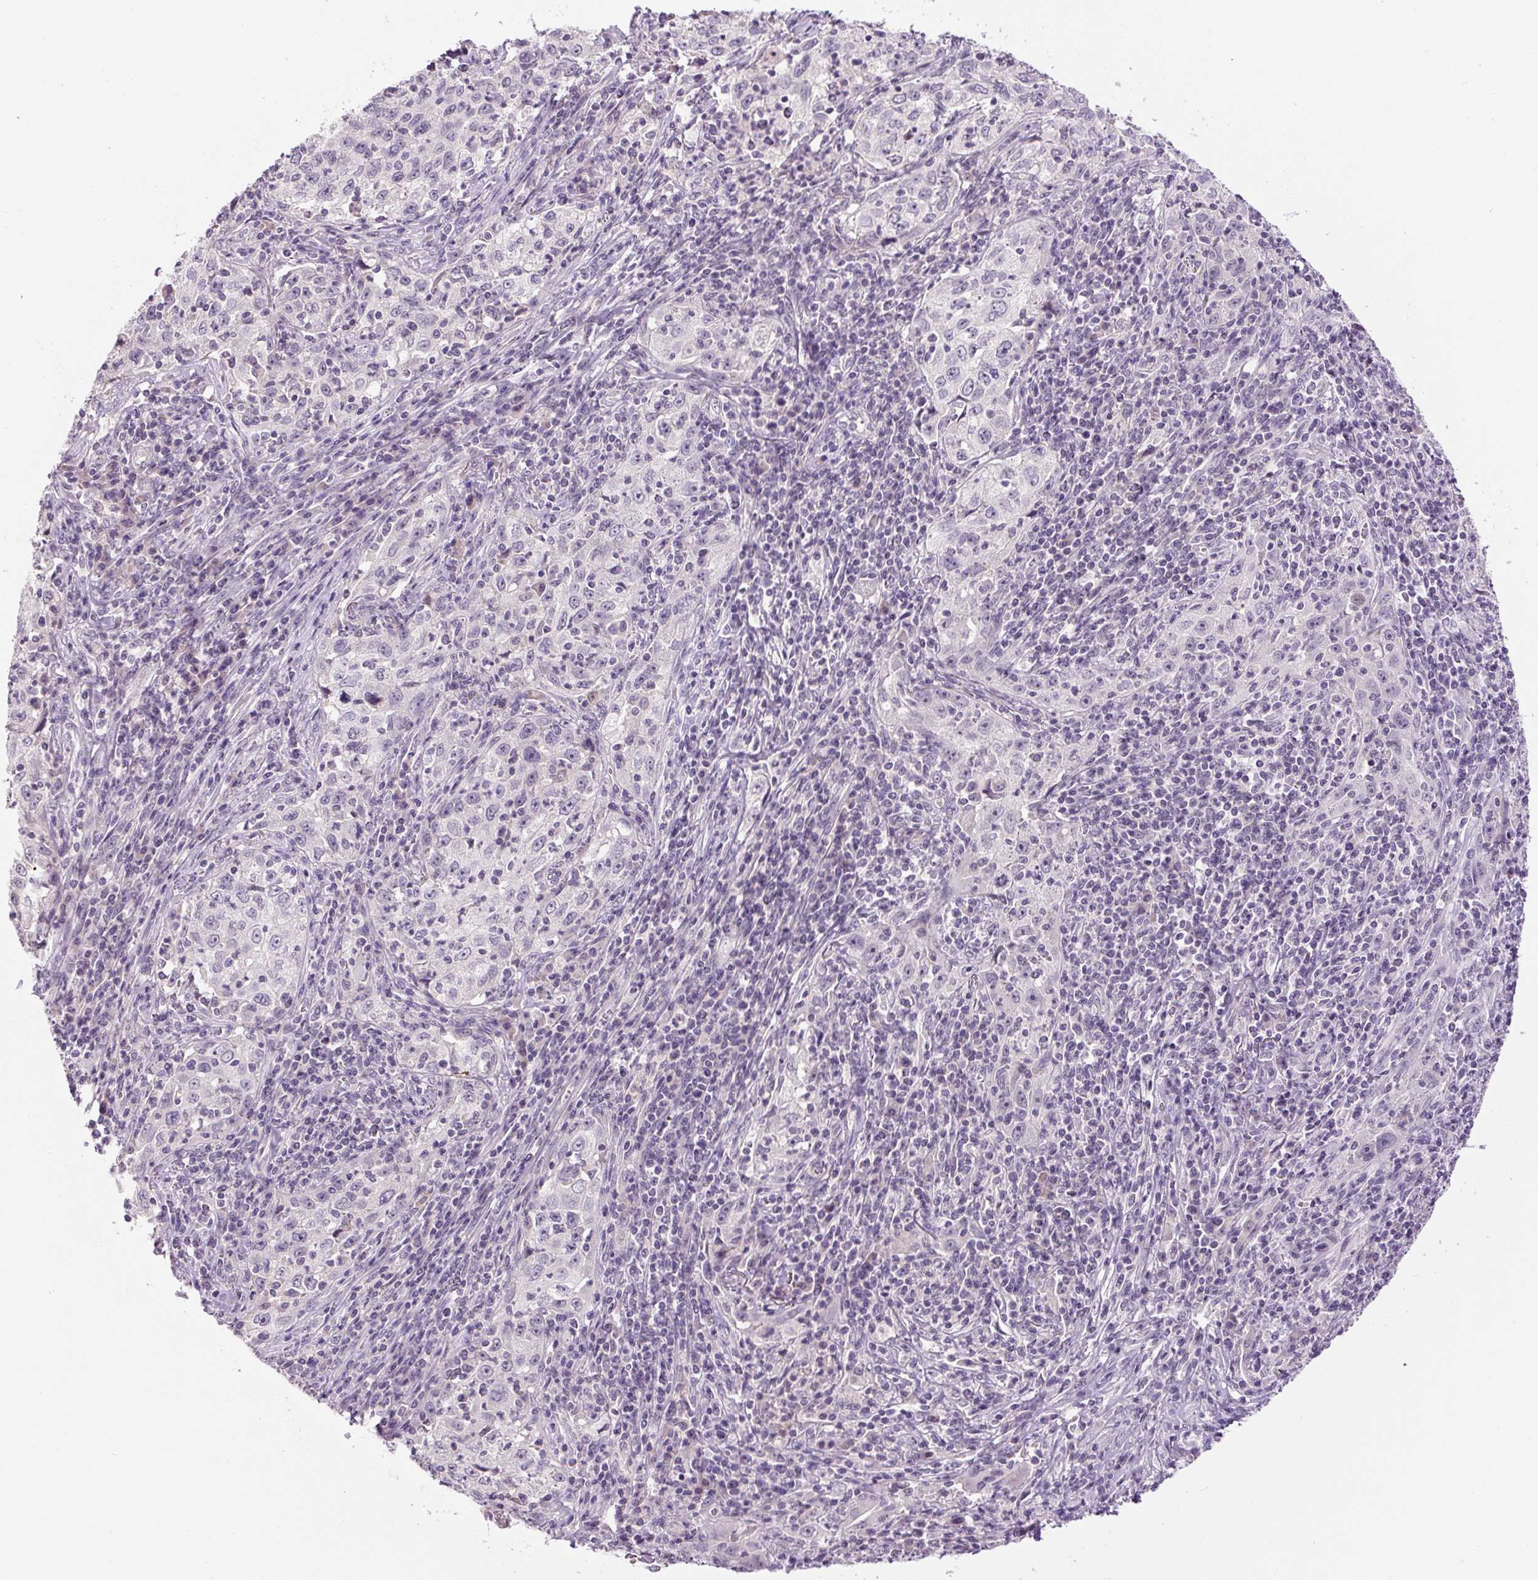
{"staining": {"intensity": "negative", "quantity": "none", "location": "none"}, "tissue": "lung cancer", "cell_type": "Tumor cells", "image_type": "cancer", "snomed": [{"axis": "morphology", "description": "Squamous cell carcinoma, NOS"}, {"axis": "topography", "description": "Lung"}], "caption": "Micrograph shows no protein expression in tumor cells of squamous cell carcinoma (lung) tissue.", "gene": "FABP7", "patient": {"sex": "male", "age": 71}}